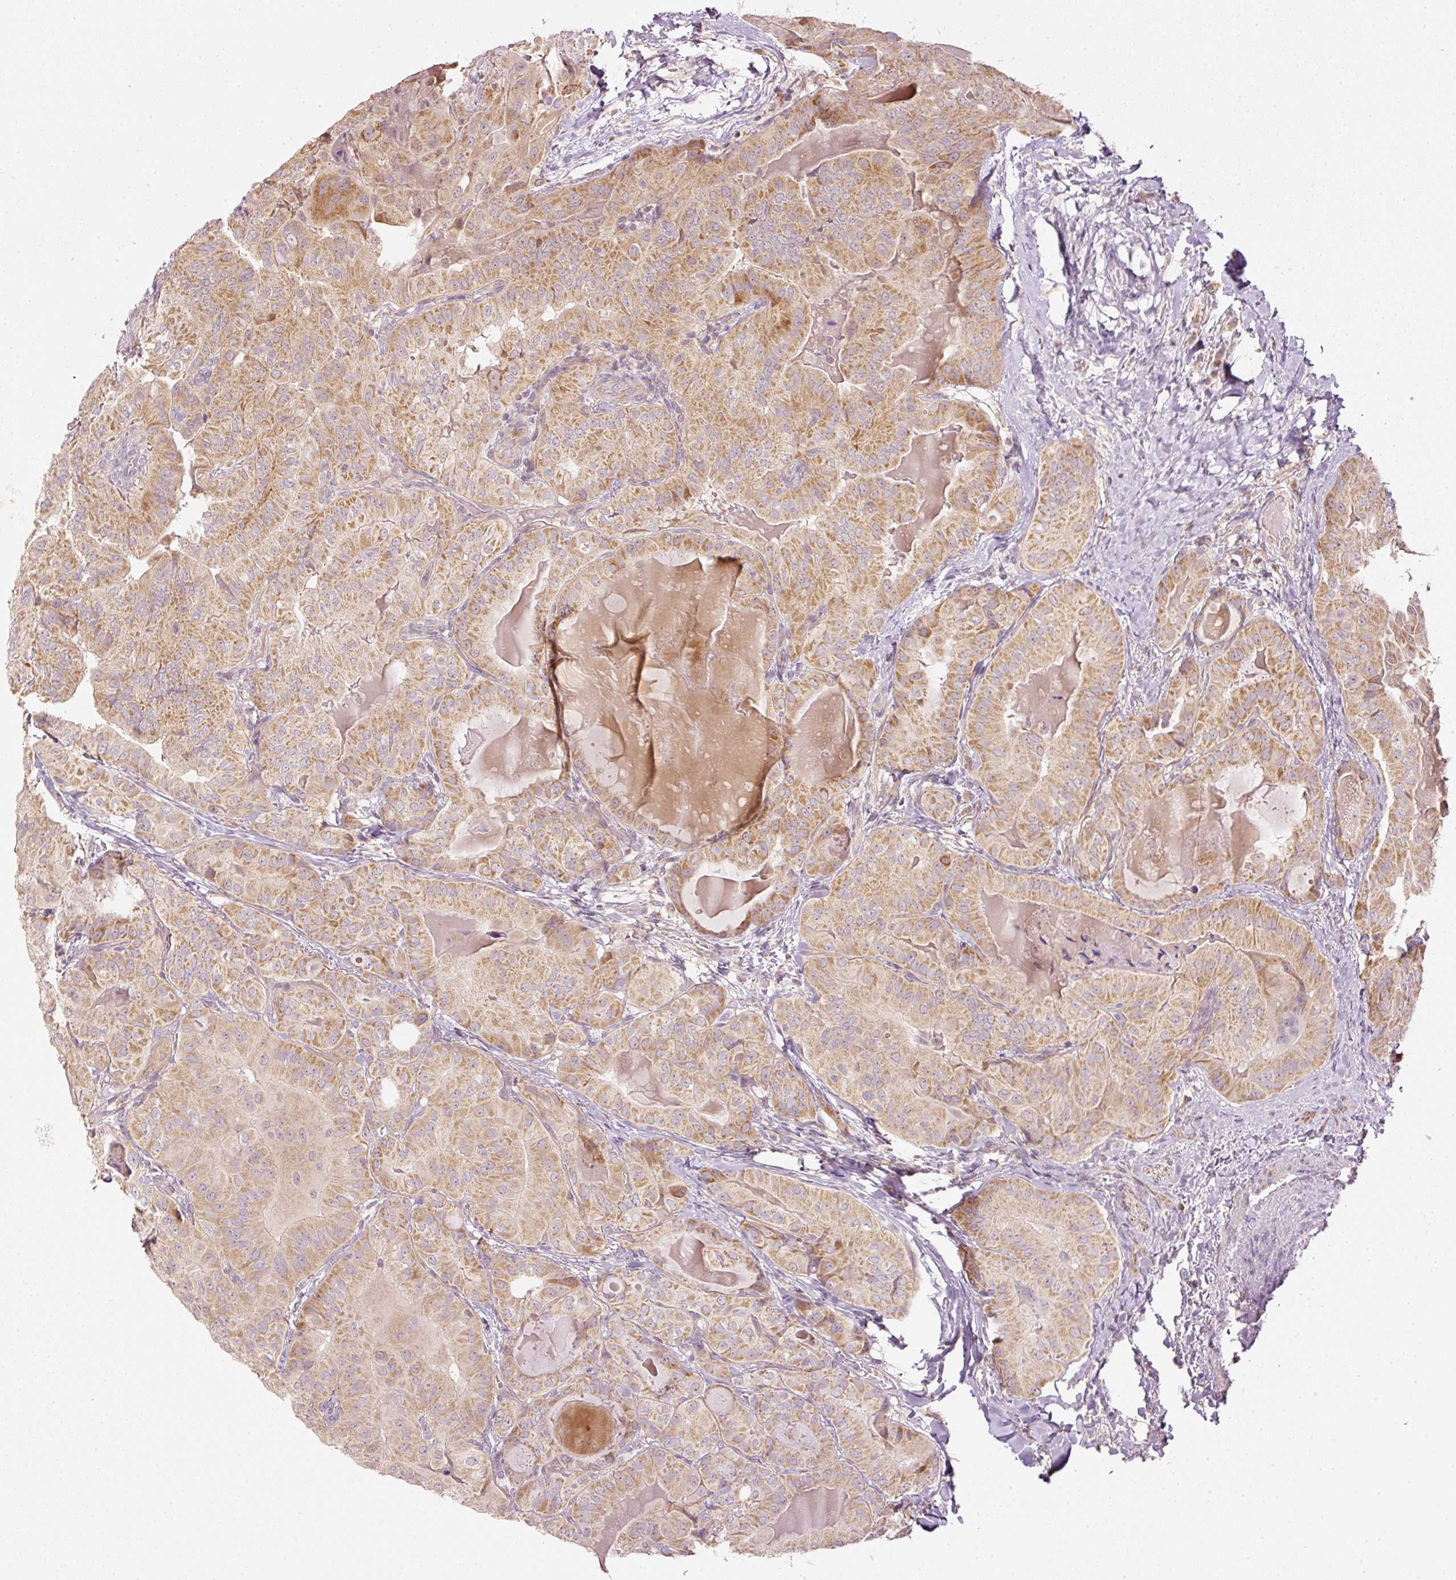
{"staining": {"intensity": "moderate", "quantity": ">75%", "location": "cytoplasmic/membranous"}, "tissue": "thyroid cancer", "cell_type": "Tumor cells", "image_type": "cancer", "snomed": [{"axis": "morphology", "description": "Papillary adenocarcinoma, NOS"}, {"axis": "topography", "description": "Thyroid gland"}], "caption": "About >75% of tumor cells in papillary adenocarcinoma (thyroid) display moderate cytoplasmic/membranous protein expression as visualized by brown immunohistochemical staining.", "gene": "CDC20B", "patient": {"sex": "female", "age": 68}}